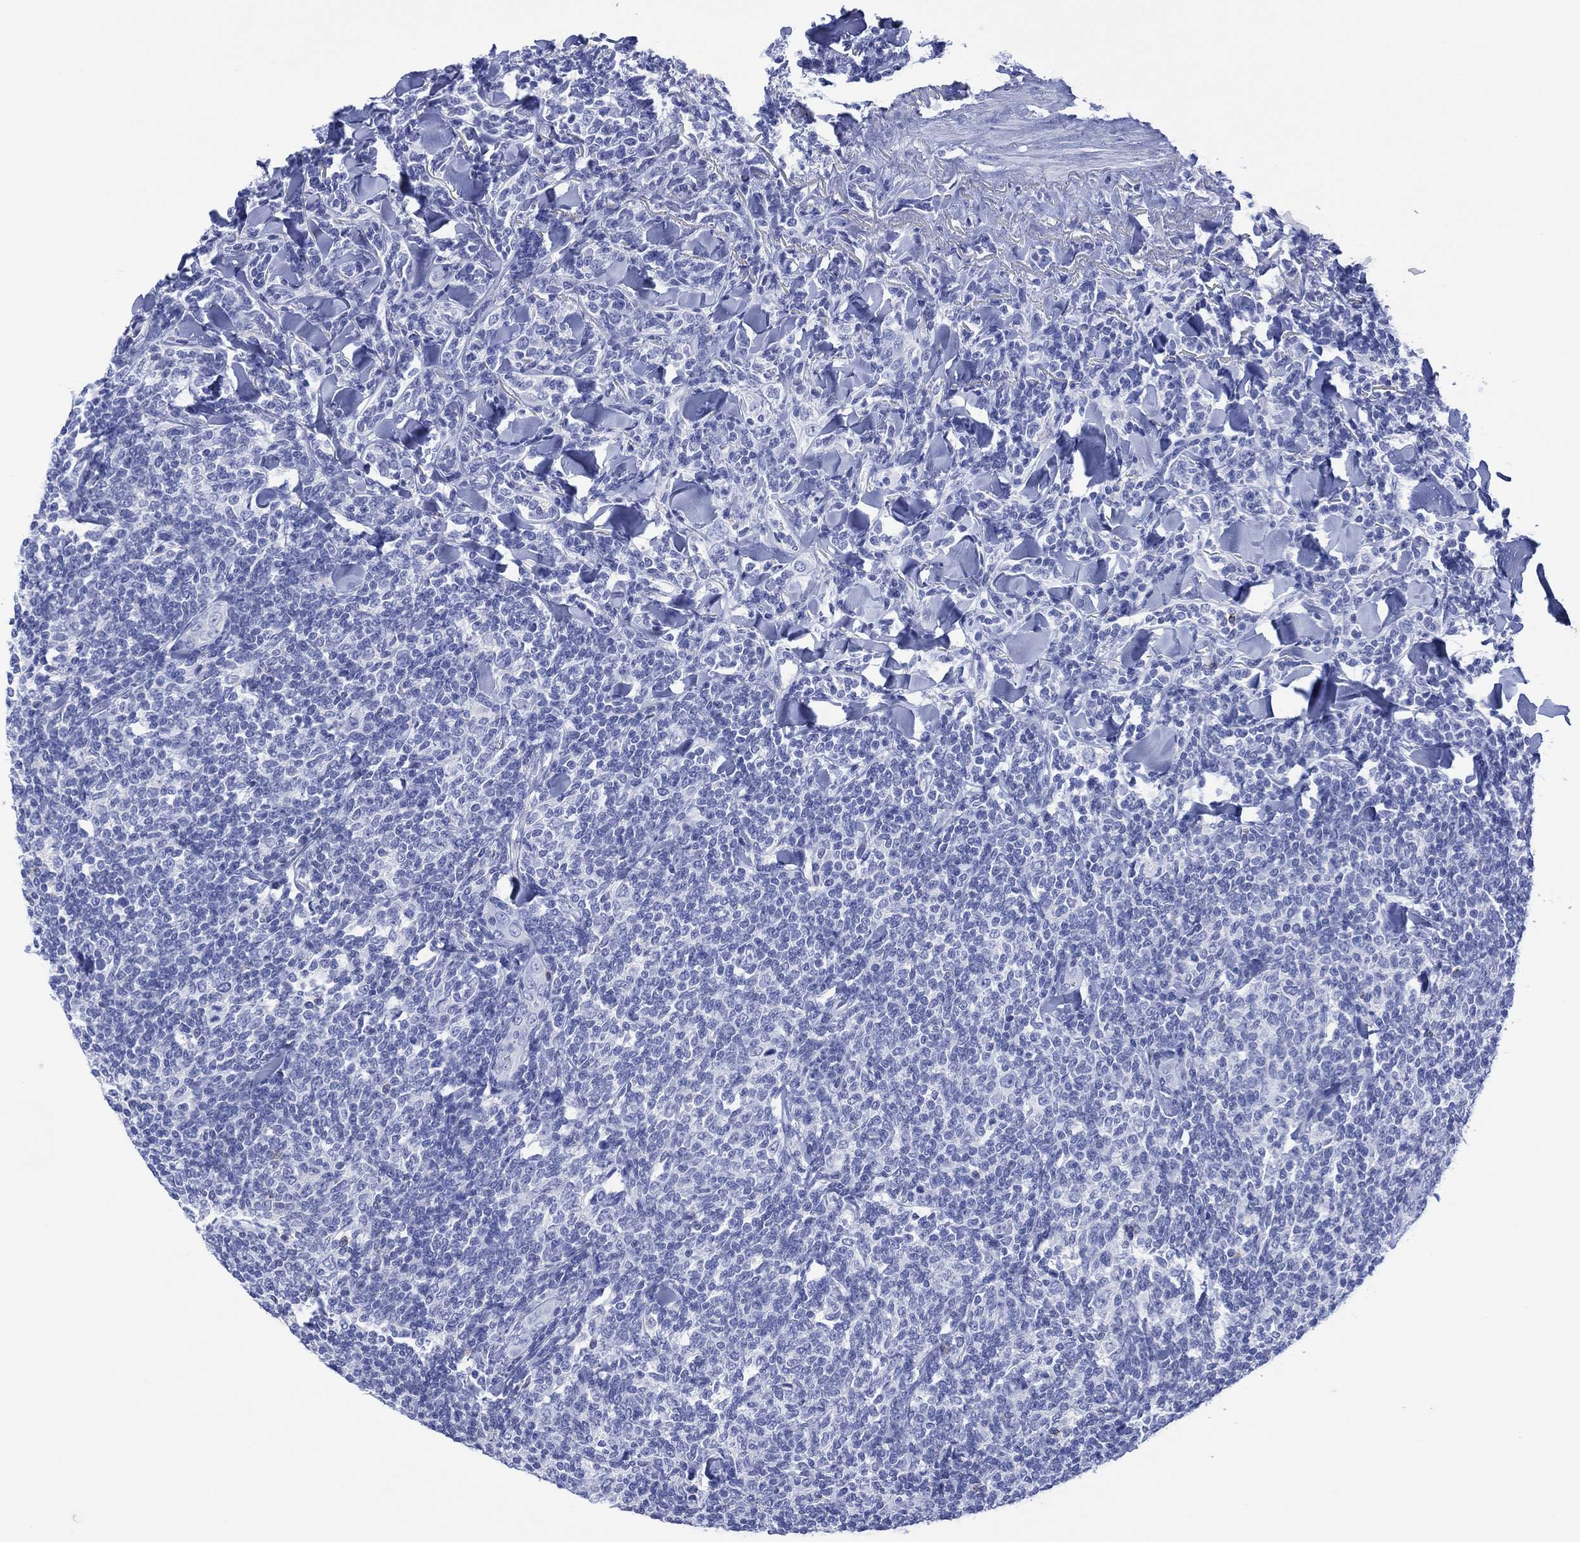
{"staining": {"intensity": "negative", "quantity": "none", "location": "none"}, "tissue": "lymphoma", "cell_type": "Tumor cells", "image_type": "cancer", "snomed": [{"axis": "morphology", "description": "Malignant lymphoma, non-Hodgkin's type, Low grade"}, {"axis": "topography", "description": "Lymph node"}], "caption": "The image shows no staining of tumor cells in malignant lymphoma, non-Hodgkin's type (low-grade).", "gene": "DPP4", "patient": {"sex": "female", "age": 56}}